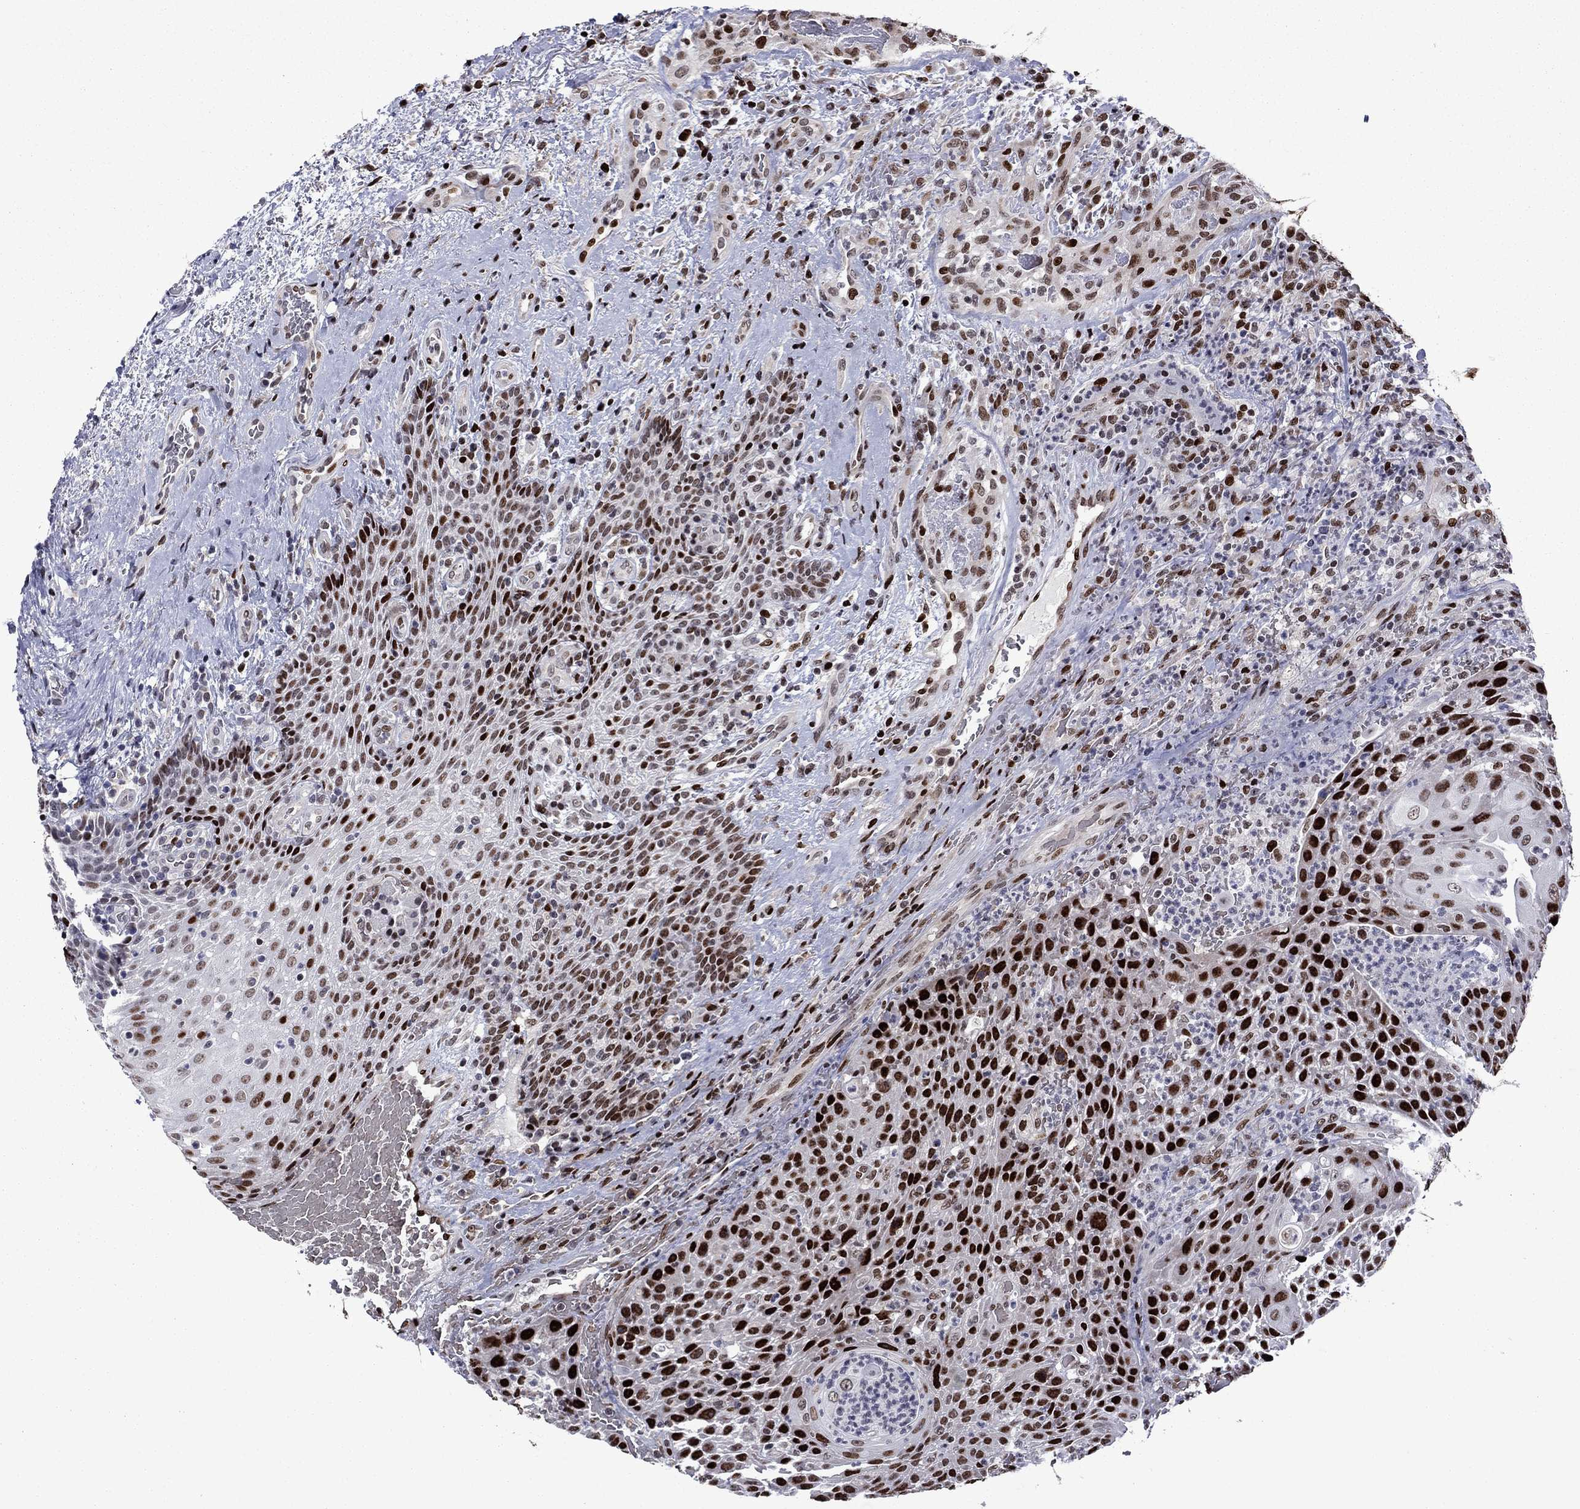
{"staining": {"intensity": "strong", "quantity": "25%-75%", "location": "nuclear"}, "tissue": "head and neck cancer", "cell_type": "Tumor cells", "image_type": "cancer", "snomed": [{"axis": "morphology", "description": "Squamous cell carcinoma, NOS"}, {"axis": "topography", "description": "Head-Neck"}], "caption": "Immunohistochemistry histopathology image of head and neck cancer stained for a protein (brown), which reveals high levels of strong nuclear expression in approximately 25%-75% of tumor cells.", "gene": "LIMK1", "patient": {"sex": "male", "age": 69}}